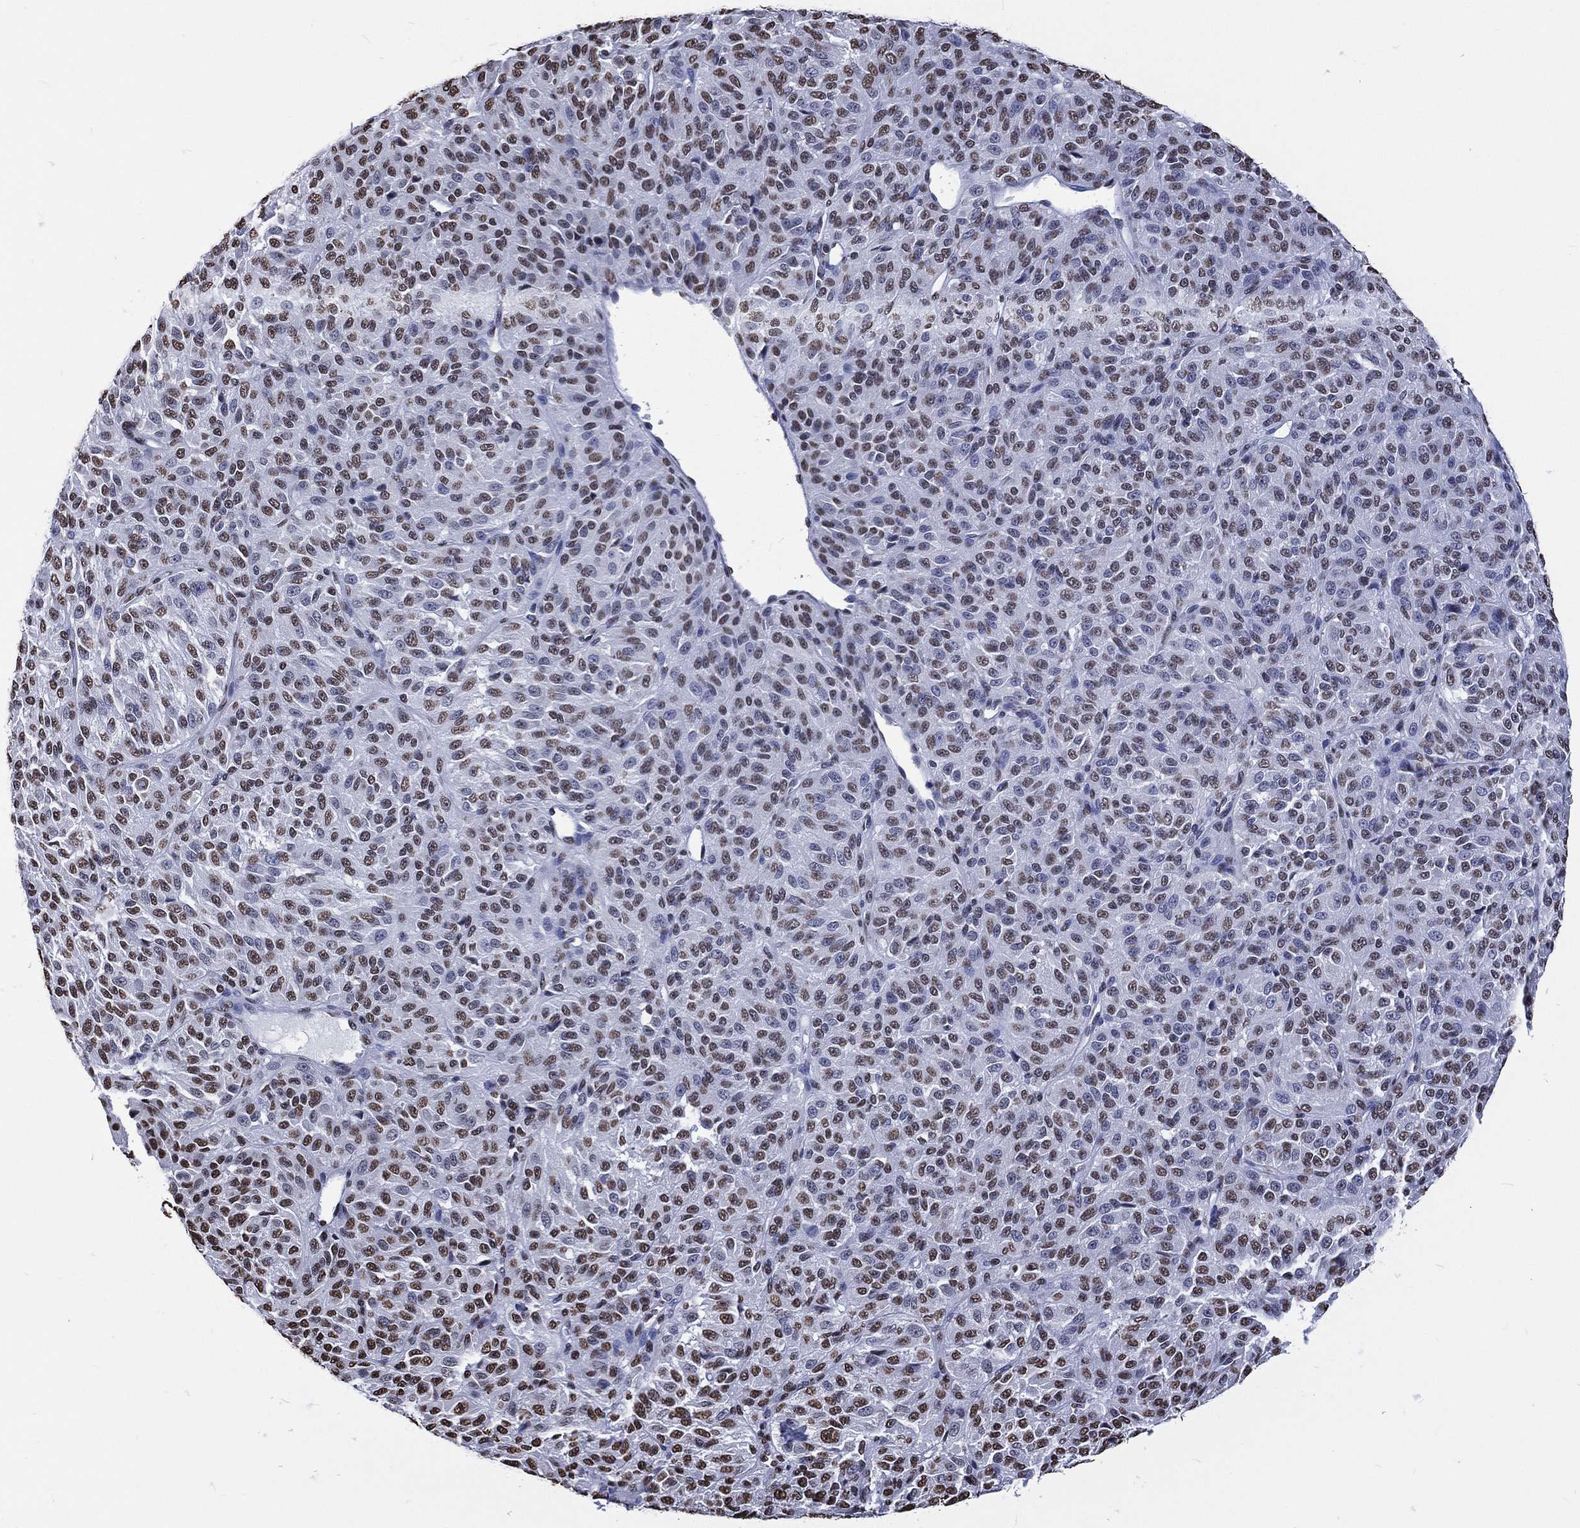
{"staining": {"intensity": "moderate", "quantity": ">75%", "location": "nuclear"}, "tissue": "melanoma", "cell_type": "Tumor cells", "image_type": "cancer", "snomed": [{"axis": "morphology", "description": "Malignant melanoma, Metastatic site"}, {"axis": "topography", "description": "Brain"}], "caption": "This is a histology image of IHC staining of melanoma, which shows moderate staining in the nuclear of tumor cells.", "gene": "RETREG2", "patient": {"sex": "female", "age": 56}}